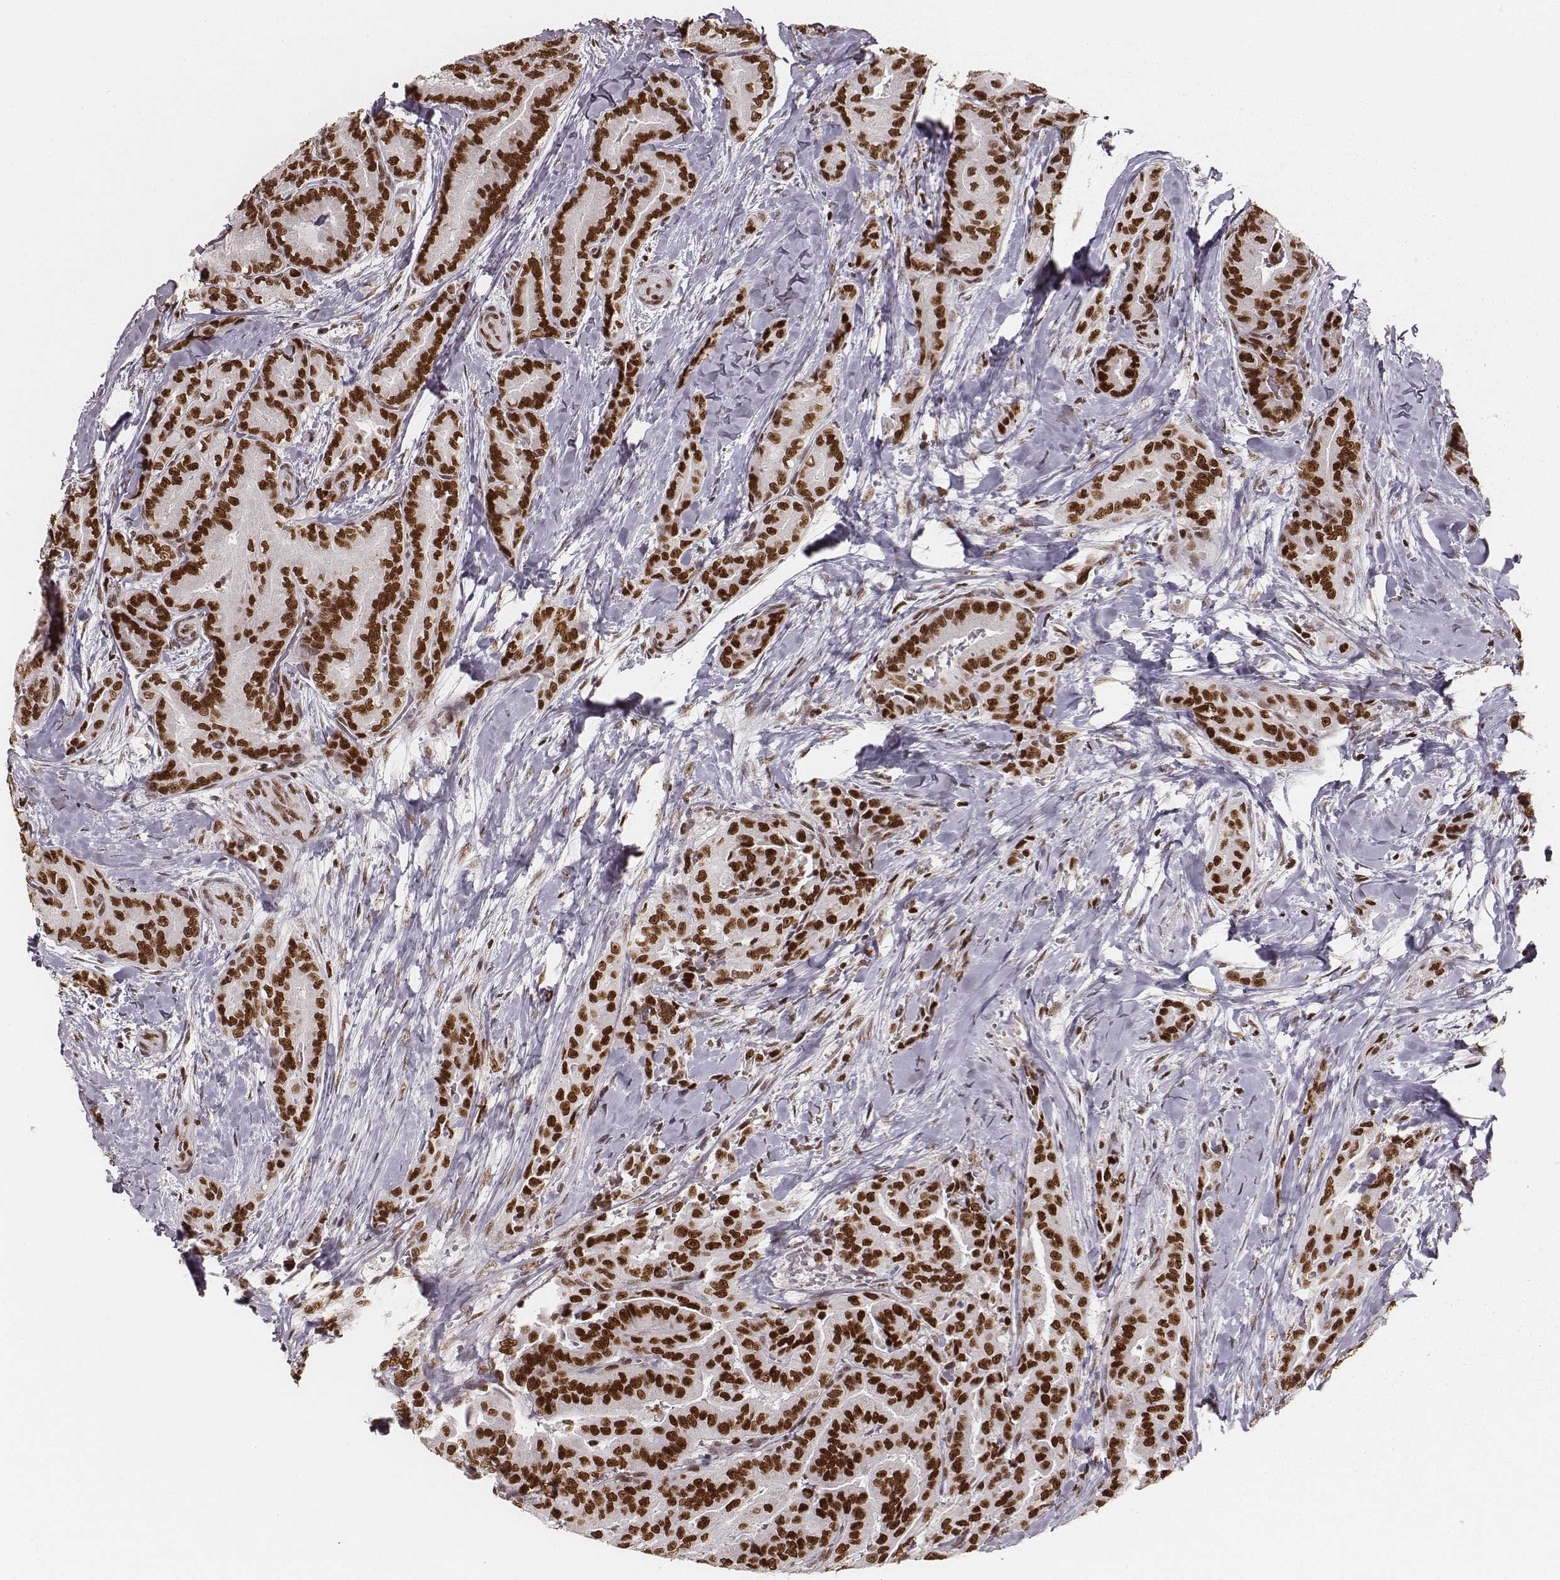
{"staining": {"intensity": "strong", "quantity": ">75%", "location": "nuclear"}, "tissue": "thyroid cancer", "cell_type": "Tumor cells", "image_type": "cancer", "snomed": [{"axis": "morphology", "description": "Papillary adenocarcinoma, NOS"}, {"axis": "topography", "description": "Thyroid gland"}], "caption": "Thyroid cancer stained with IHC reveals strong nuclear positivity in about >75% of tumor cells.", "gene": "PARP1", "patient": {"sex": "male", "age": 61}}